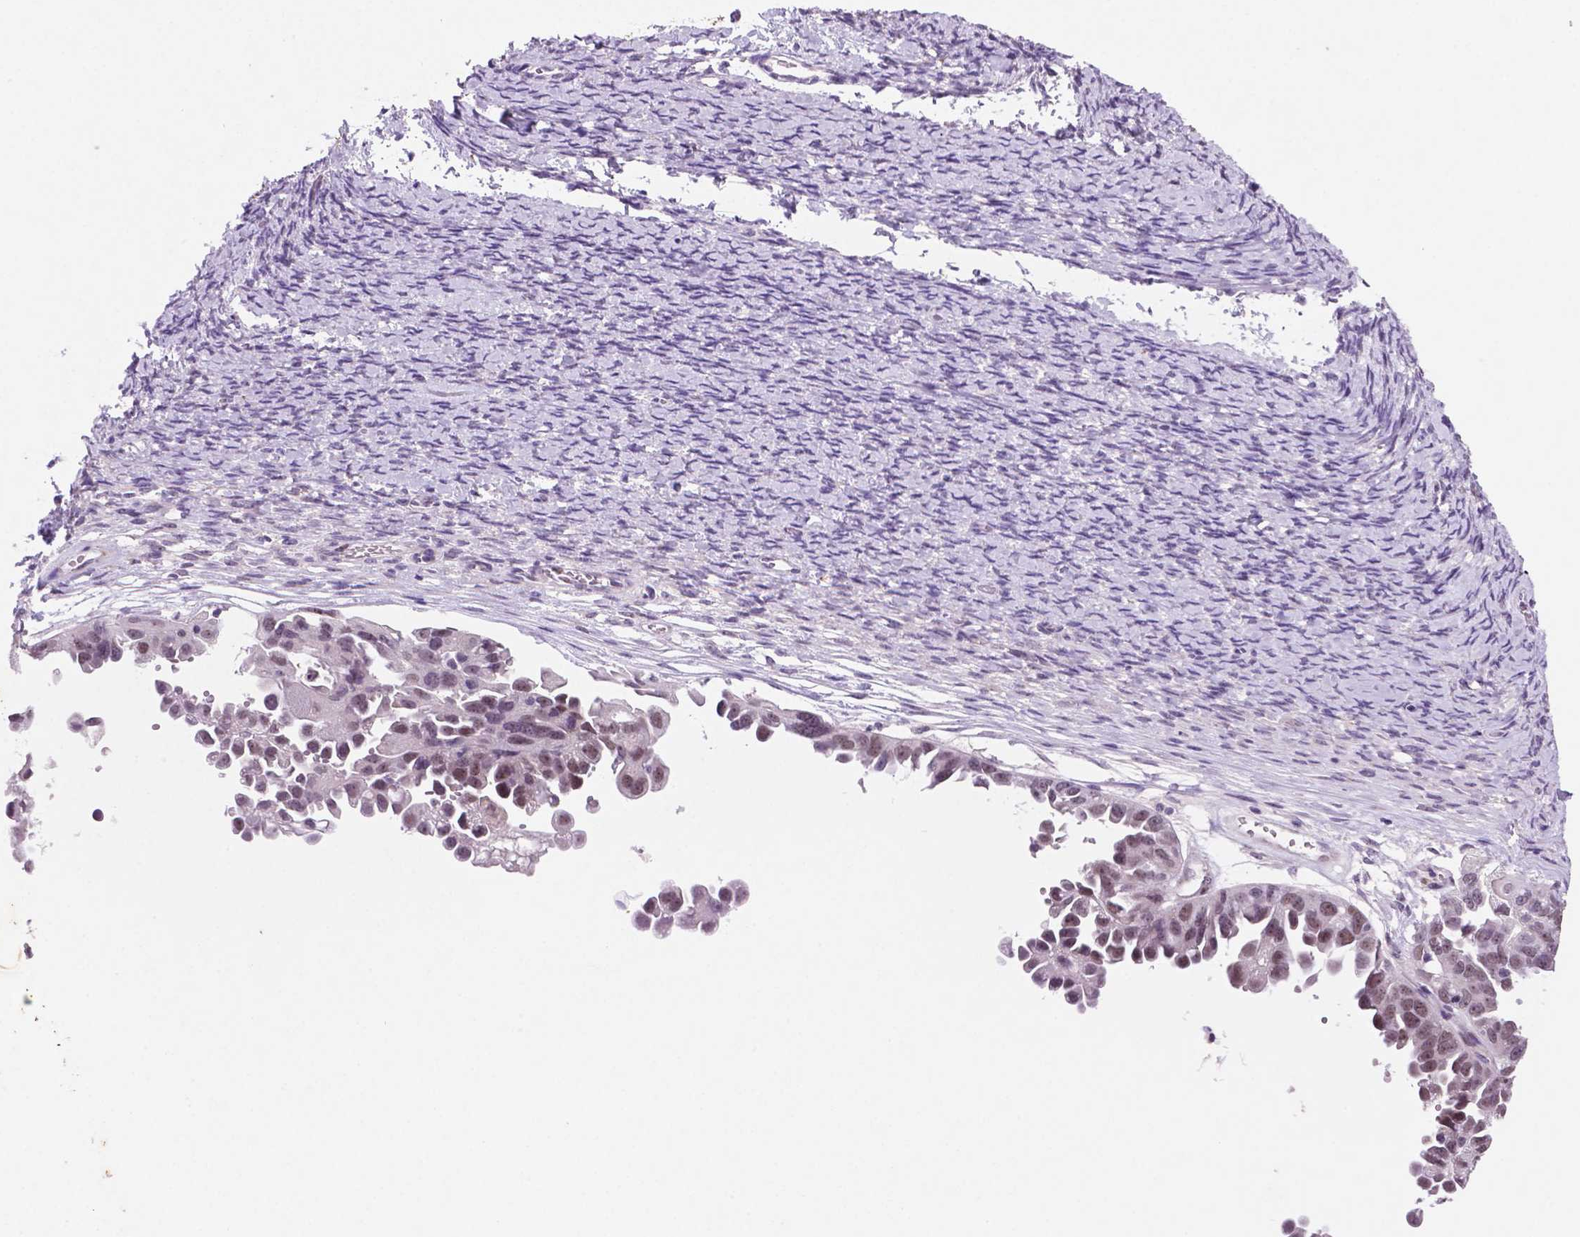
{"staining": {"intensity": "weak", "quantity": "25%-75%", "location": "nuclear"}, "tissue": "ovarian cancer", "cell_type": "Tumor cells", "image_type": "cancer", "snomed": [{"axis": "morphology", "description": "Cystadenocarcinoma, serous, NOS"}, {"axis": "topography", "description": "Ovary"}], "caption": "IHC of serous cystadenocarcinoma (ovarian) displays low levels of weak nuclear positivity in approximately 25%-75% of tumor cells. The protein is stained brown, and the nuclei are stained in blue (DAB IHC with brightfield microscopy, high magnification).", "gene": "C18orf21", "patient": {"sex": "female", "age": 53}}